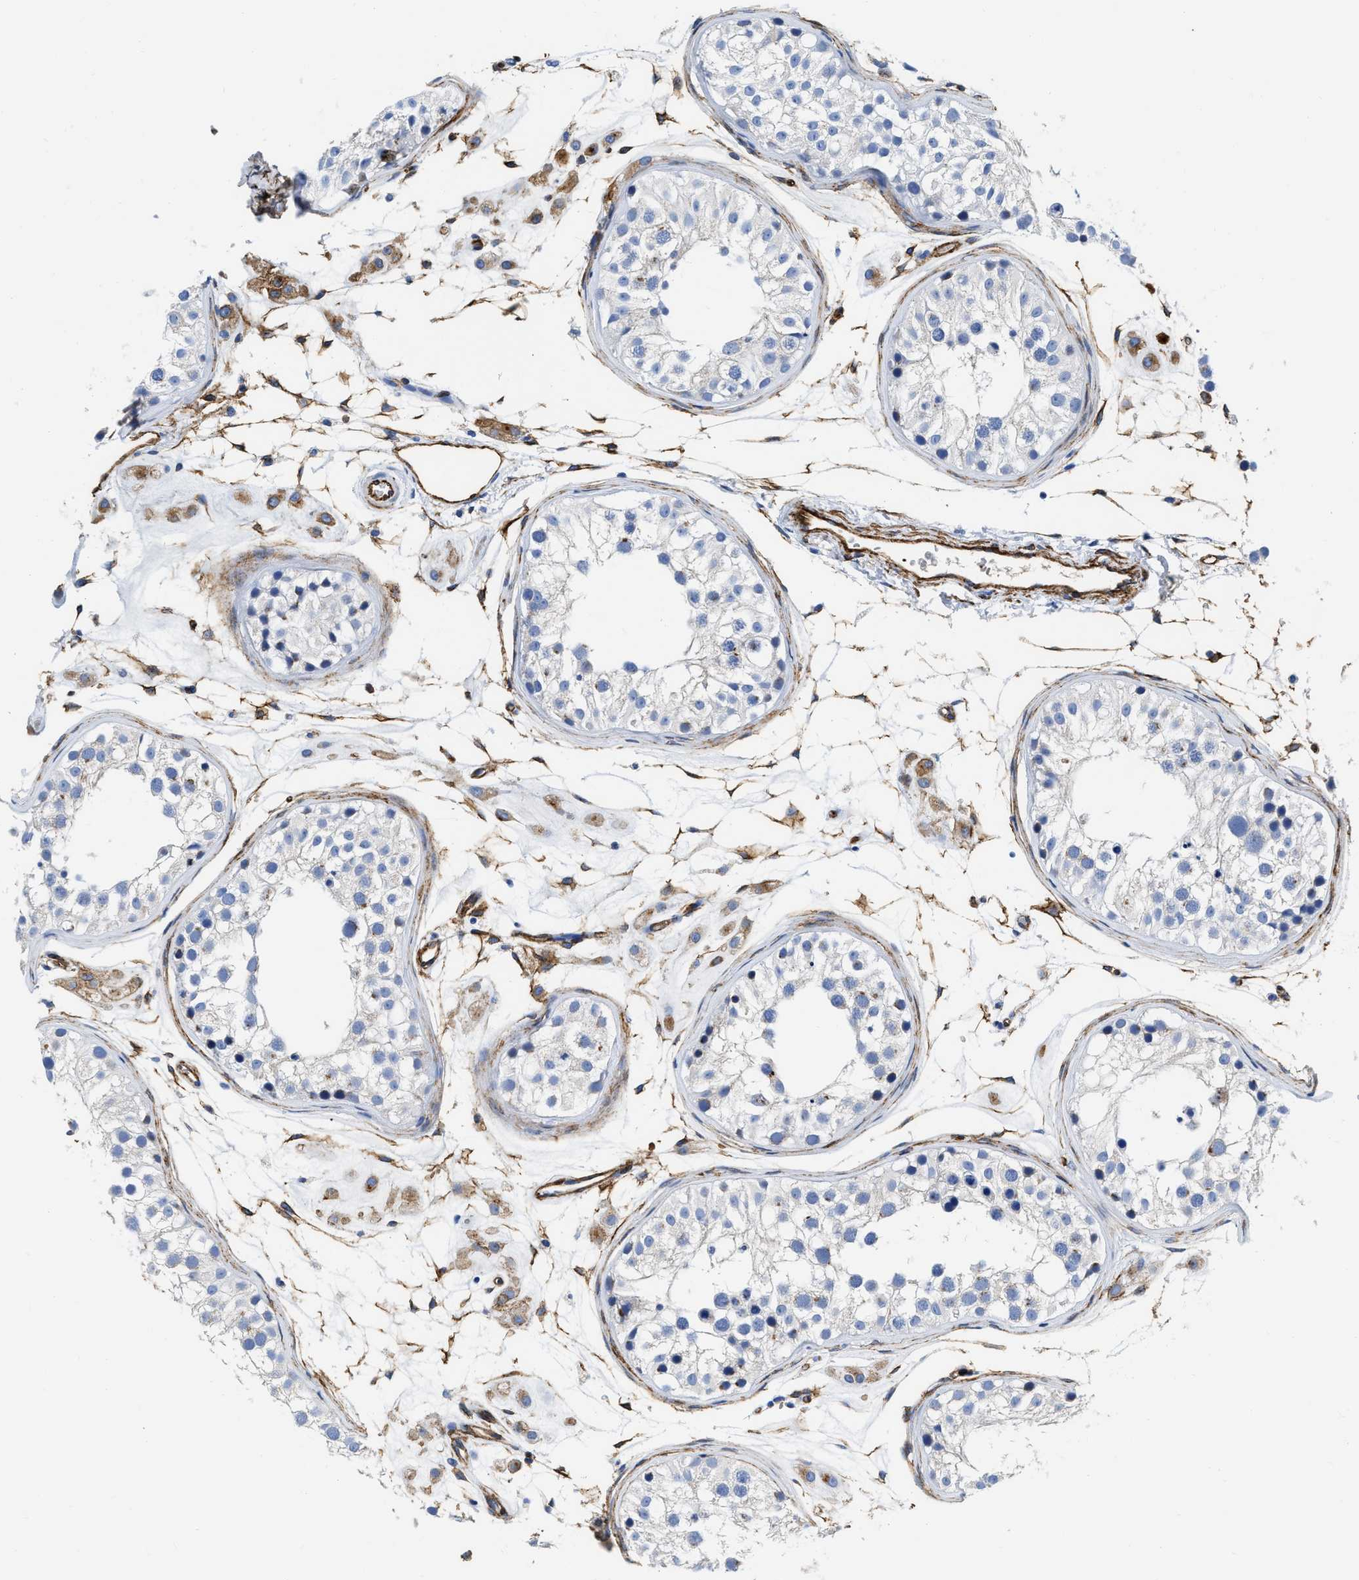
{"staining": {"intensity": "negative", "quantity": "none", "location": "none"}, "tissue": "testis", "cell_type": "Cells in seminiferous ducts", "image_type": "normal", "snomed": [{"axis": "morphology", "description": "Normal tissue, NOS"}, {"axis": "morphology", "description": "Adenocarcinoma, metastatic, NOS"}, {"axis": "topography", "description": "Testis"}], "caption": "DAB immunohistochemical staining of benign human testis shows no significant positivity in cells in seminiferous ducts.", "gene": "TVP23B", "patient": {"sex": "male", "age": 26}}